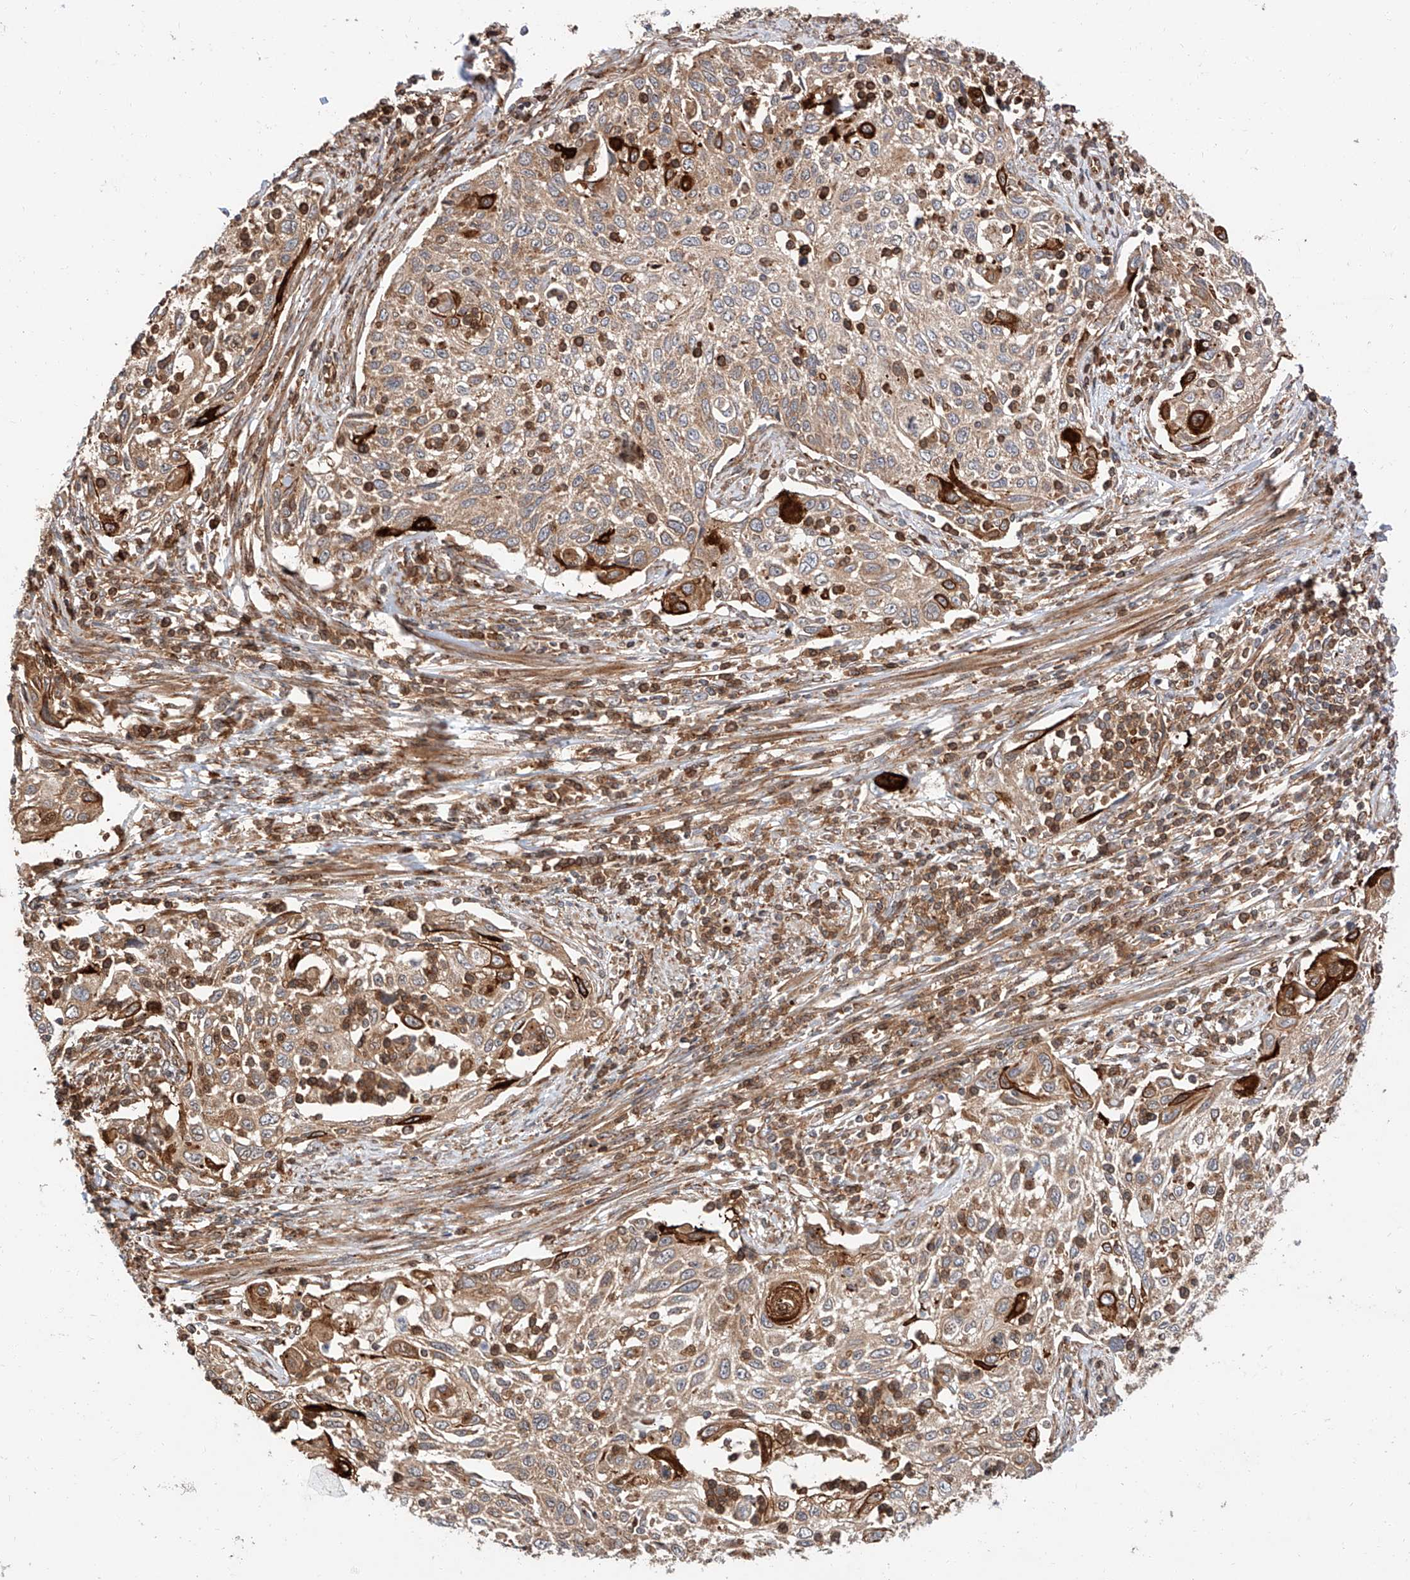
{"staining": {"intensity": "strong", "quantity": "<25%", "location": "cytoplasmic/membranous"}, "tissue": "cervical cancer", "cell_type": "Tumor cells", "image_type": "cancer", "snomed": [{"axis": "morphology", "description": "Squamous cell carcinoma, NOS"}, {"axis": "topography", "description": "Cervix"}], "caption": "A histopathology image of squamous cell carcinoma (cervical) stained for a protein demonstrates strong cytoplasmic/membranous brown staining in tumor cells.", "gene": "ISCA2", "patient": {"sex": "female", "age": 70}}